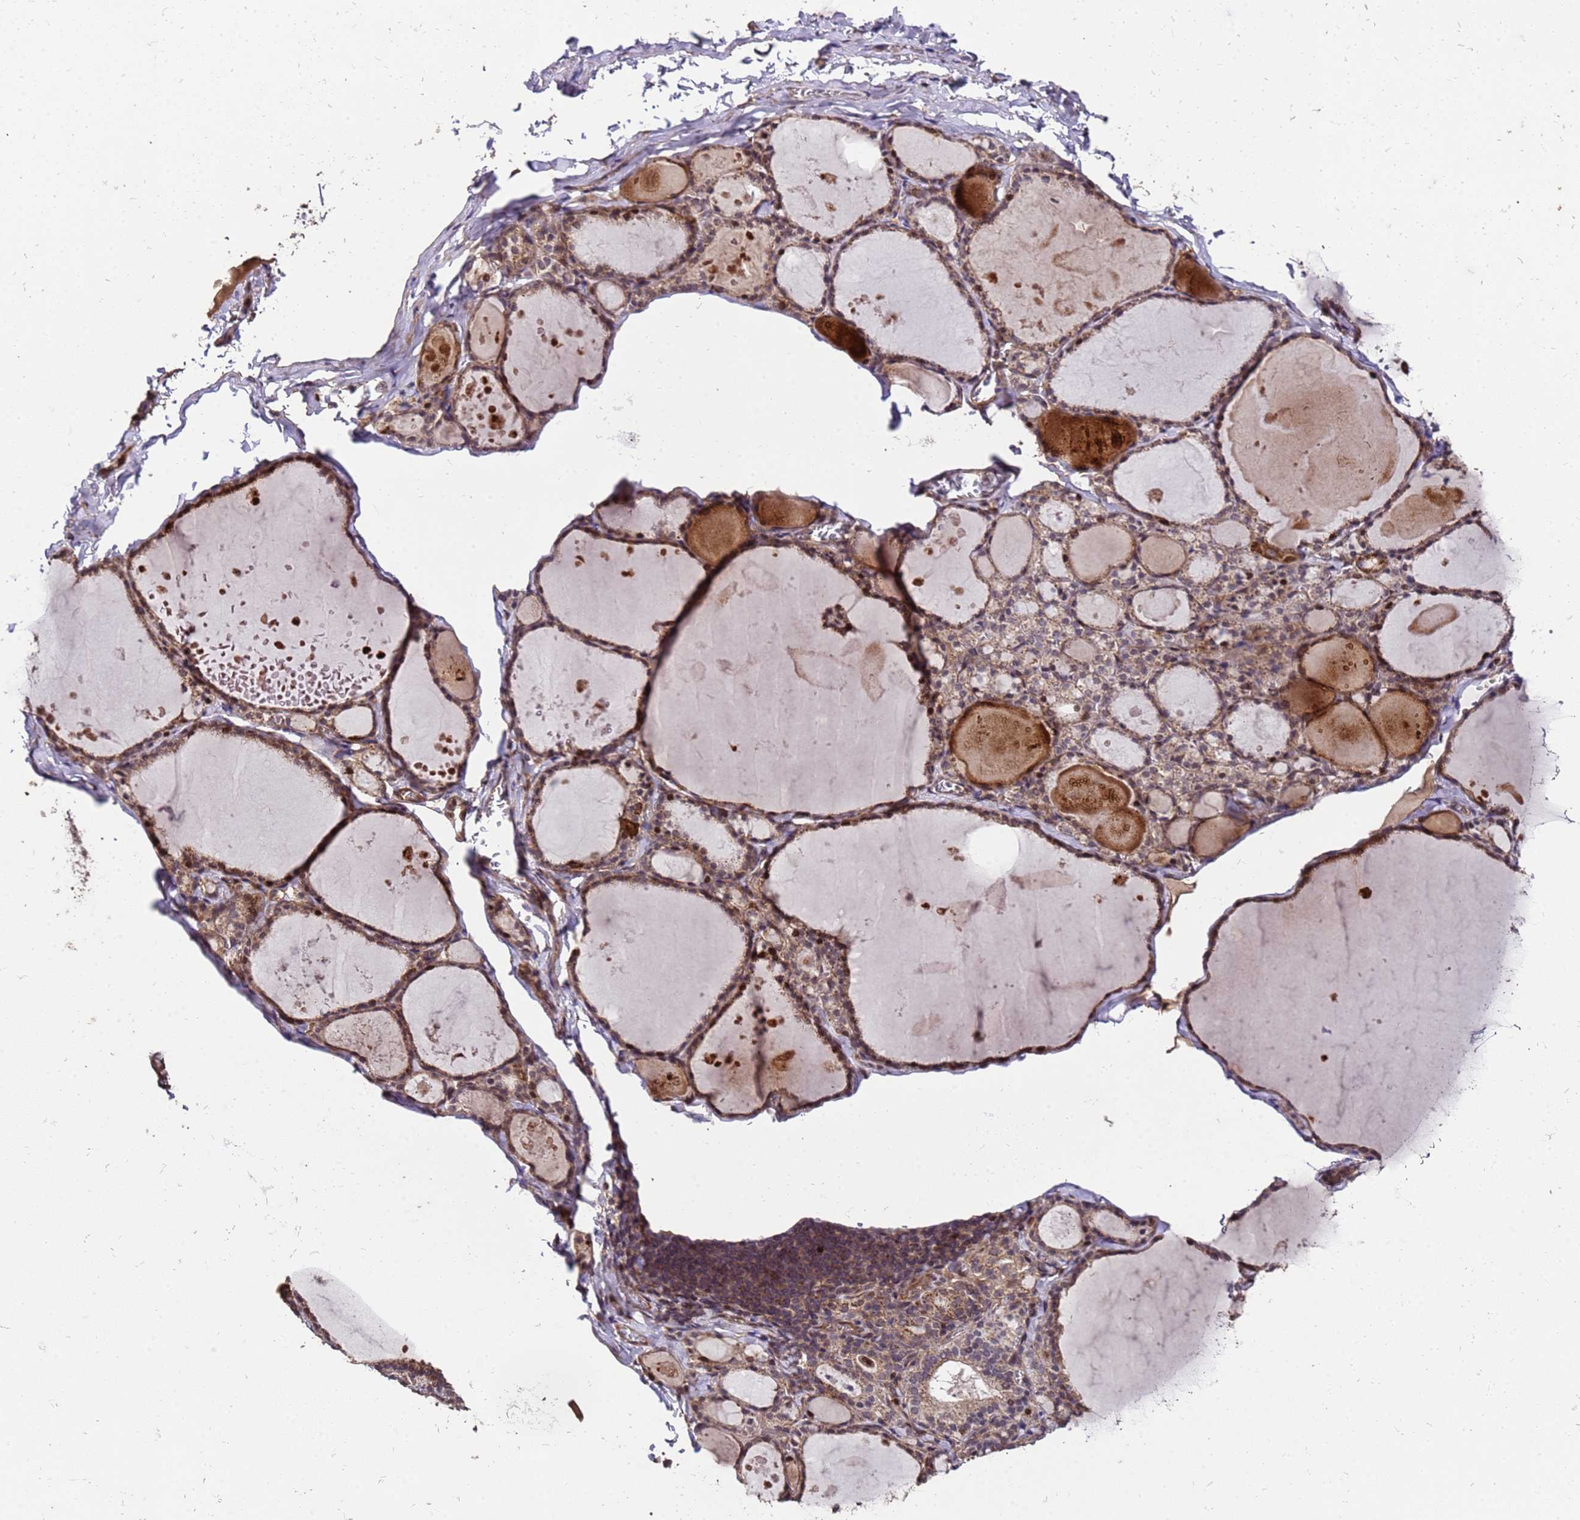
{"staining": {"intensity": "moderate", "quantity": ">75%", "location": "cytoplasmic/membranous"}, "tissue": "thyroid gland", "cell_type": "Glandular cells", "image_type": "normal", "snomed": [{"axis": "morphology", "description": "Normal tissue, NOS"}, {"axis": "topography", "description": "Thyroid gland"}], "caption": "The immunohistochemical stain shows moderate cytoplasmic/membranous expression in glandular cells of normal thyroid gland.", "gene": "PRODH", "patient": {"sex": "male", "age": 56}}